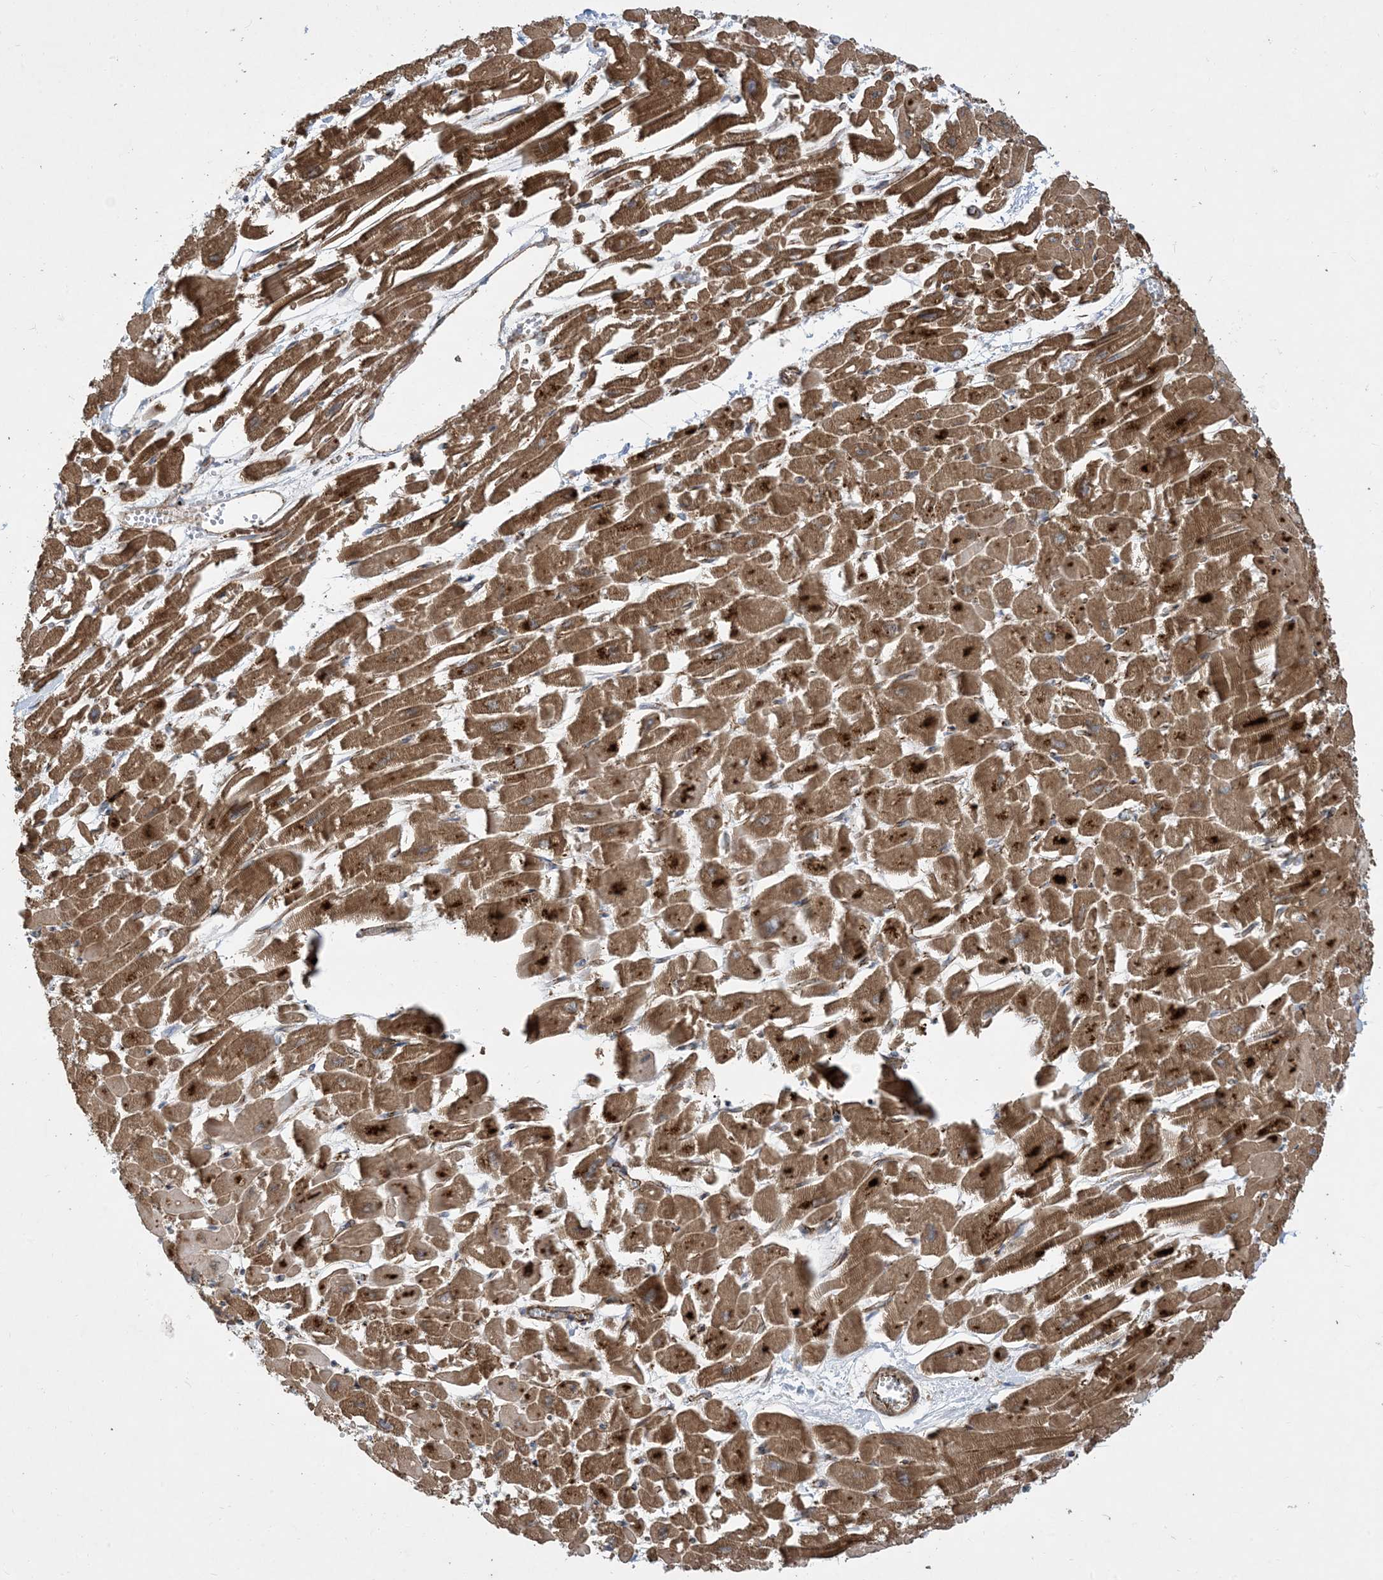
{"staining": {"intensity": "strong", "quantity": ">75%", "location": "cytoplasmic/membranous"}, "tissue": "heart muscle", "cell_type": "Cardiomyocytes", "image_type": "normal", "snomed": [{"axis": "morphology", "description": "Normal tissue, NOS"}, {"axis": "topography", "description": "Heart"}], "caption": "Brown immunohistochemical staining in normal human heart muscle shows strong cytoplasmic/membranous expression in approximately >75% of cardiomyocytes.", "gene": "OTOP1", "patient": {"sex": "male", "age": 54}}